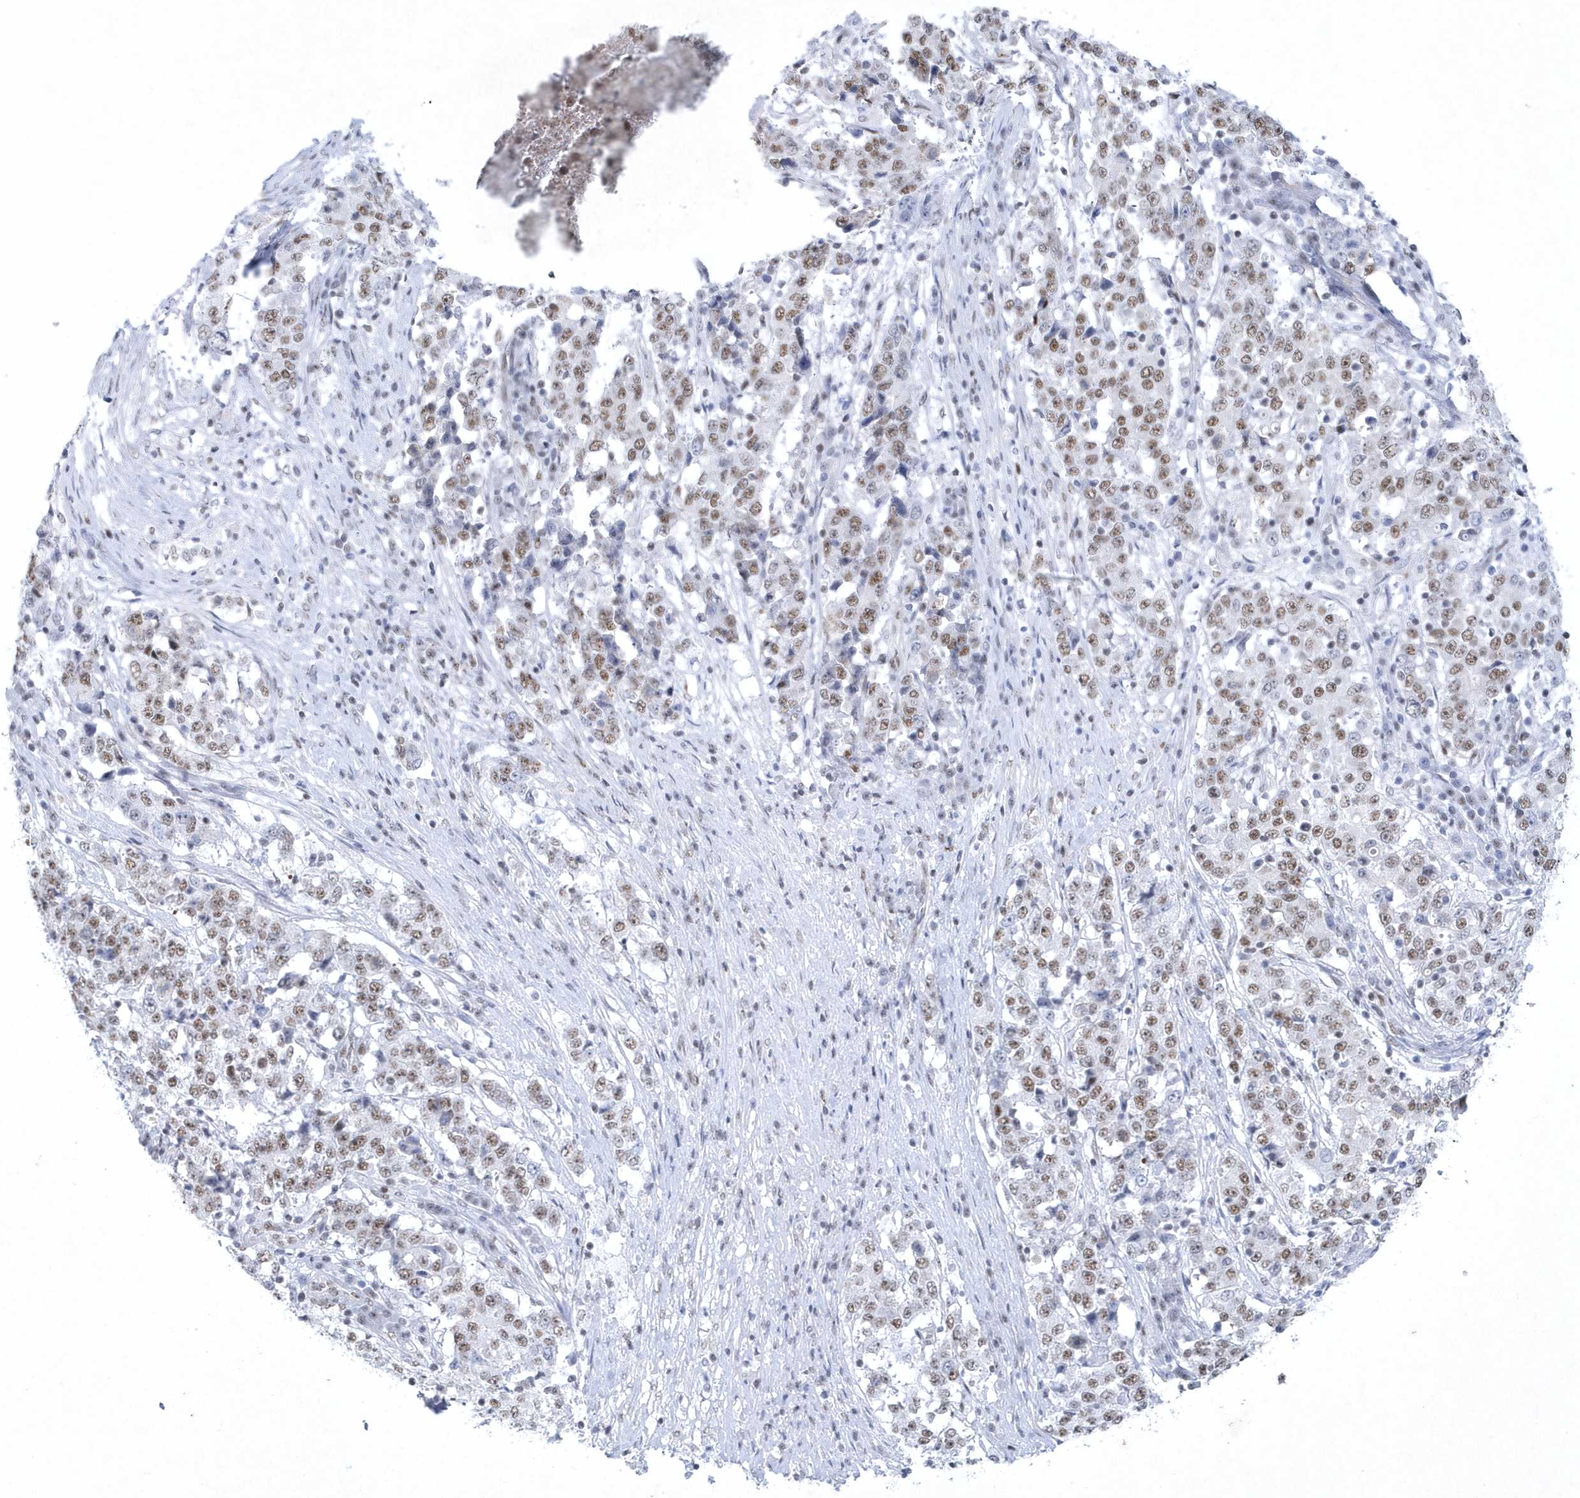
{"staining": {"intensity": "moderate", "quantity": ">75%", "location": "nuclear"}, "tissue": "stomach cancer", "cell_type": "Tumor cells", "image_type": "cancer", "snomed": [{"axis": "morphology", "description": "Adenocarcinoma, NOS"}, {"axis": "topography", "description": "Stomach"}], "caption": "About >75% of tumor cells in human stomach adenocarcinoma exhibit moderate nuclear protein staining as visualized by brown immunohistochemical staining.", "gene": "DCLRE1A", "patient": {"sex": "male", "age": 59}}